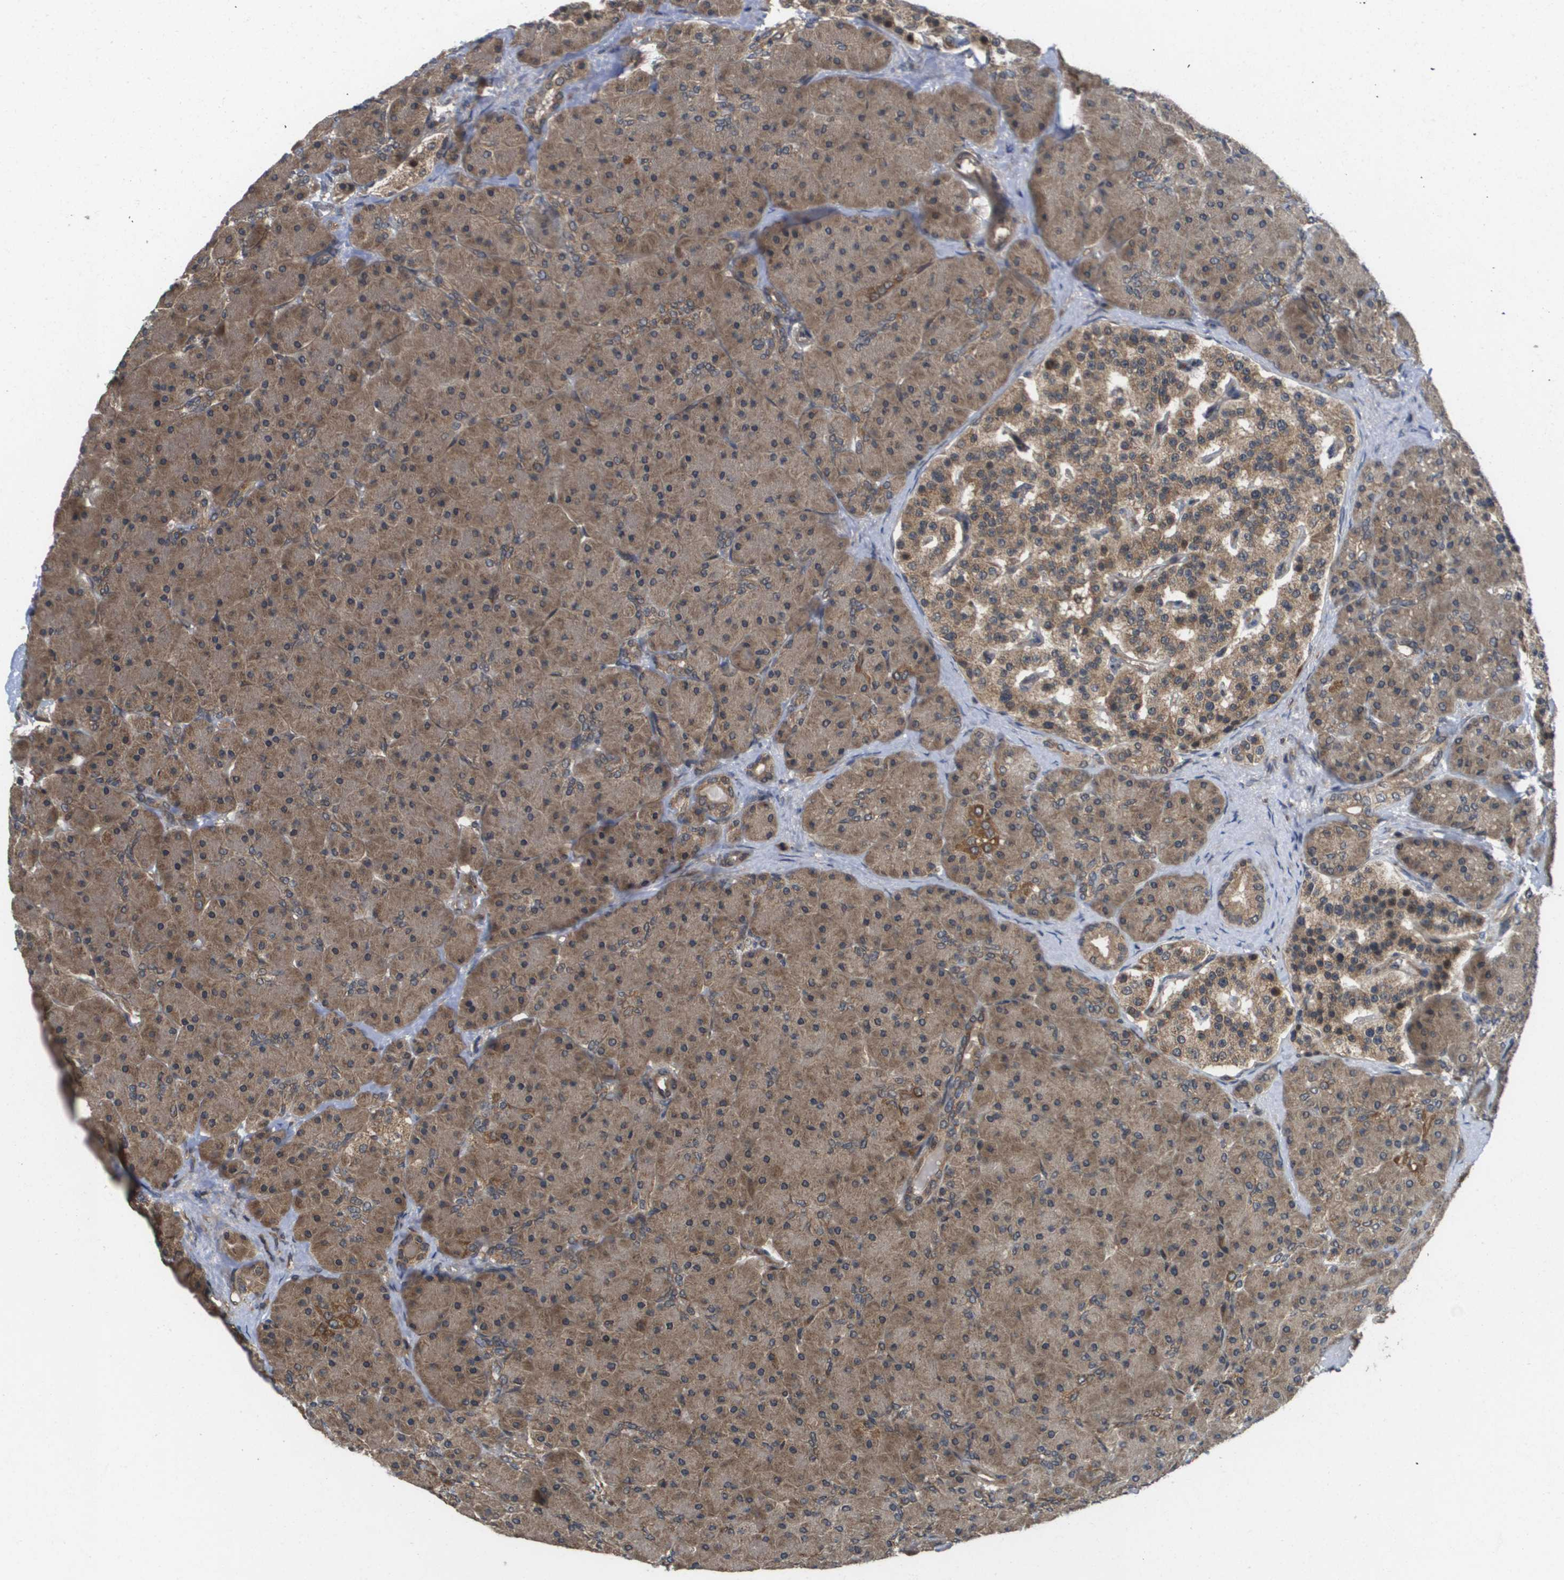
{"staining": {"intensity": "moderate", "quantity": ">75%", "location": "cytoplasmic/membranous"}, "tissue": "pancreas", "cell_type": "Exocrine glandular cells", "image_type": "normal", "snomed": [{"axis": "morphology", "description": "Normal tissue, NOS"}, {"axis": "topography", "description": "Pancreas"}], "caption": "Immunohistochemistry staining of normal pancreas, which demonstrates medium levels of moderate cytoplasmic/membranous positivity in about >75% of exocrine glandular cells indicating moderate cytoplasmic/membranous protein expression. The staining was performed using DAB (3,3'-diaminobenzidine) (brown) for protein detection and nuclei were counterstained in hematoxylin (blue).", "gene": "RBM38", "patient": {"sex": "male", "age": 66}}